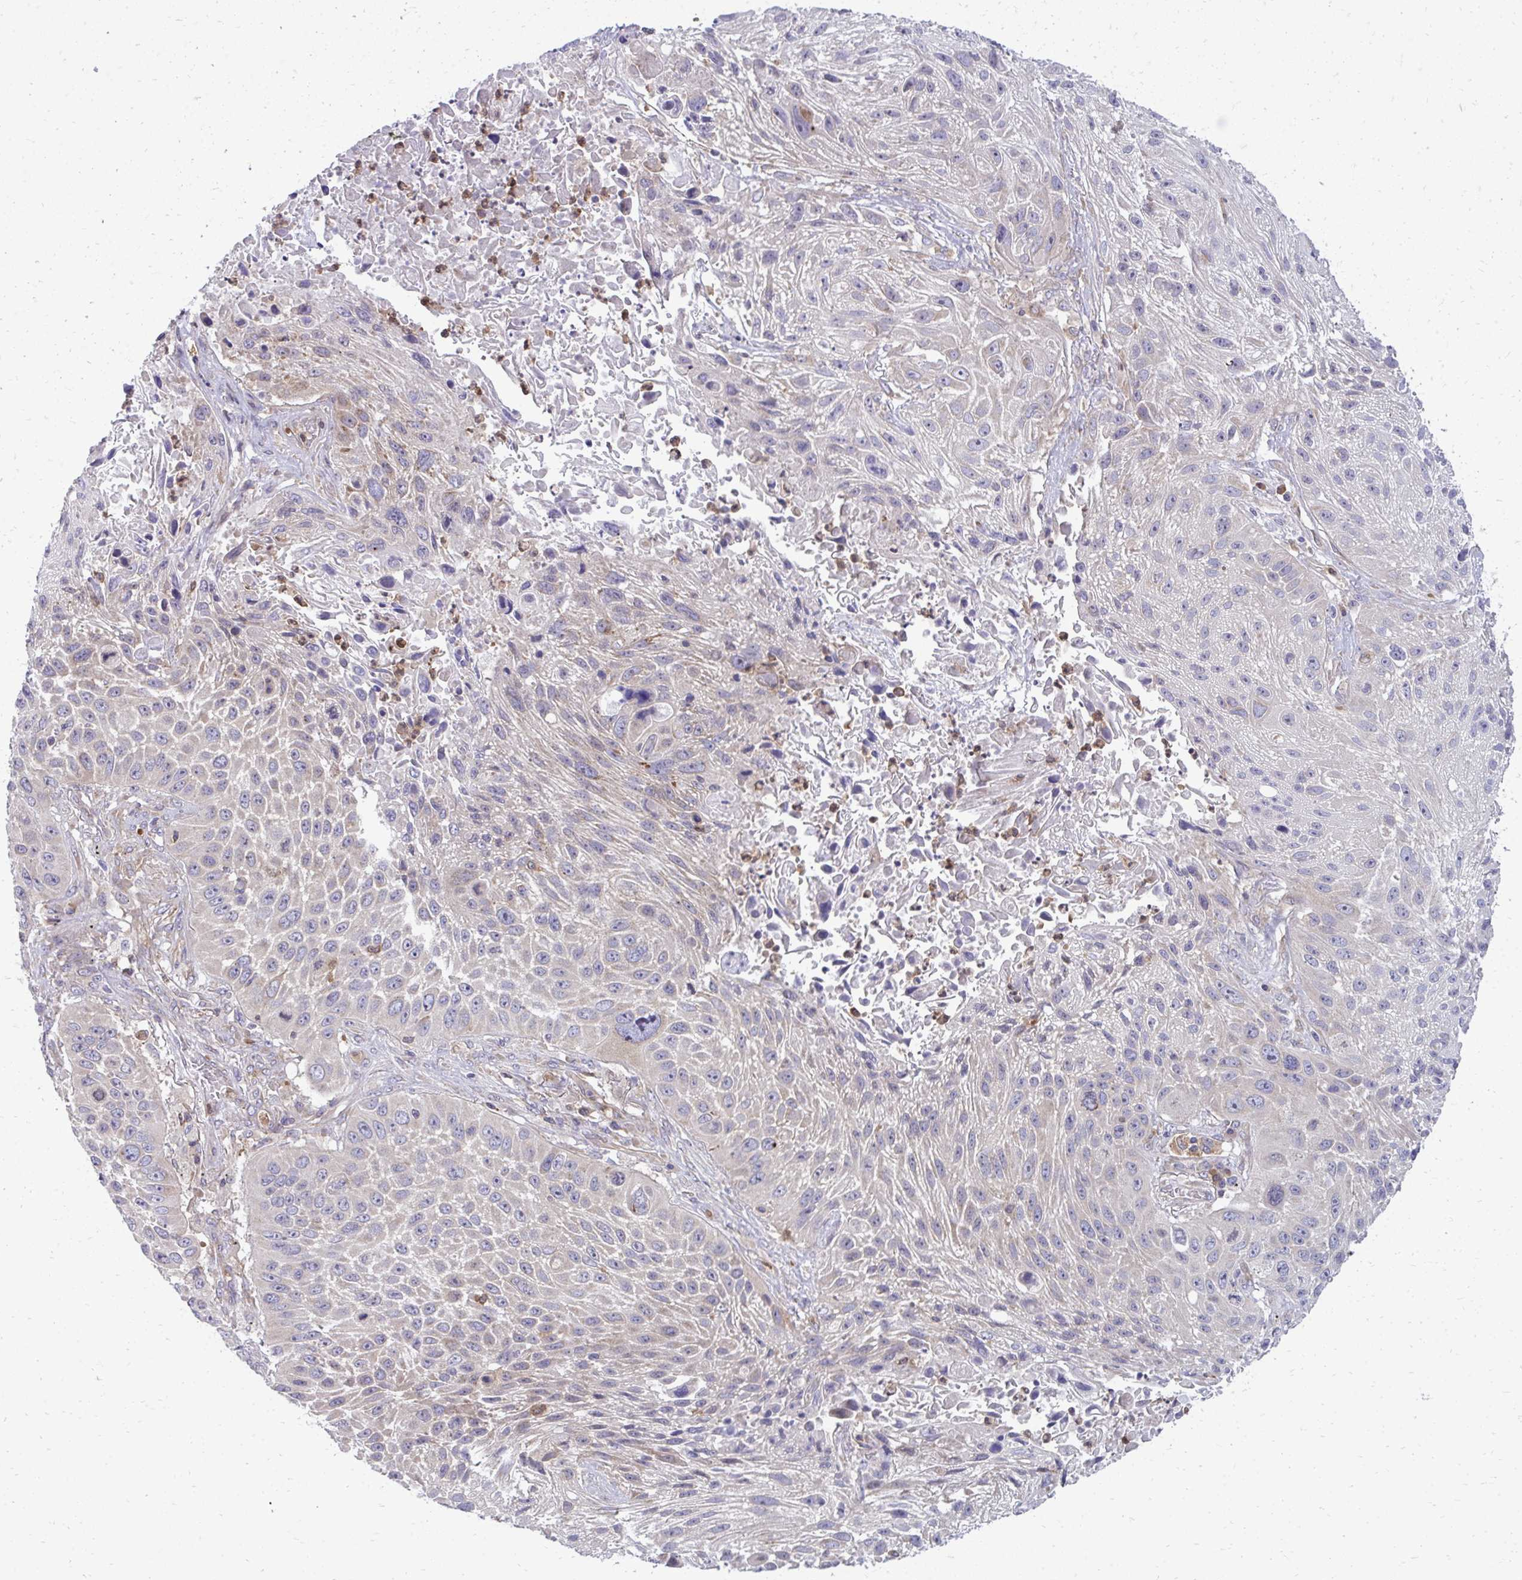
{"staining": {"intensity": "weak", "quantity": "<25%", "location": "cytoplasmic/membranous"}, "tissue": "lung cancer", "cell_type": "Tumor cells", "image_type": "cancer", "snomed": [{"axis": "morphology", "description": "Normal morphology"}, {"axis": "morphology", "description": "Squamous cell carcinoma, NOS"}, {"axis": "topography", "description": "Lymph node"}, {"axis": "topography", "description": "Lung"}], "caption": "Immunohistochemistry image of neoplastic tissue: lung cancer stained with DAB demonstrates no significant protein expression in tumor cells.", "gene": "ASAP1", "patient": {"sex": "male", "age": 67}}